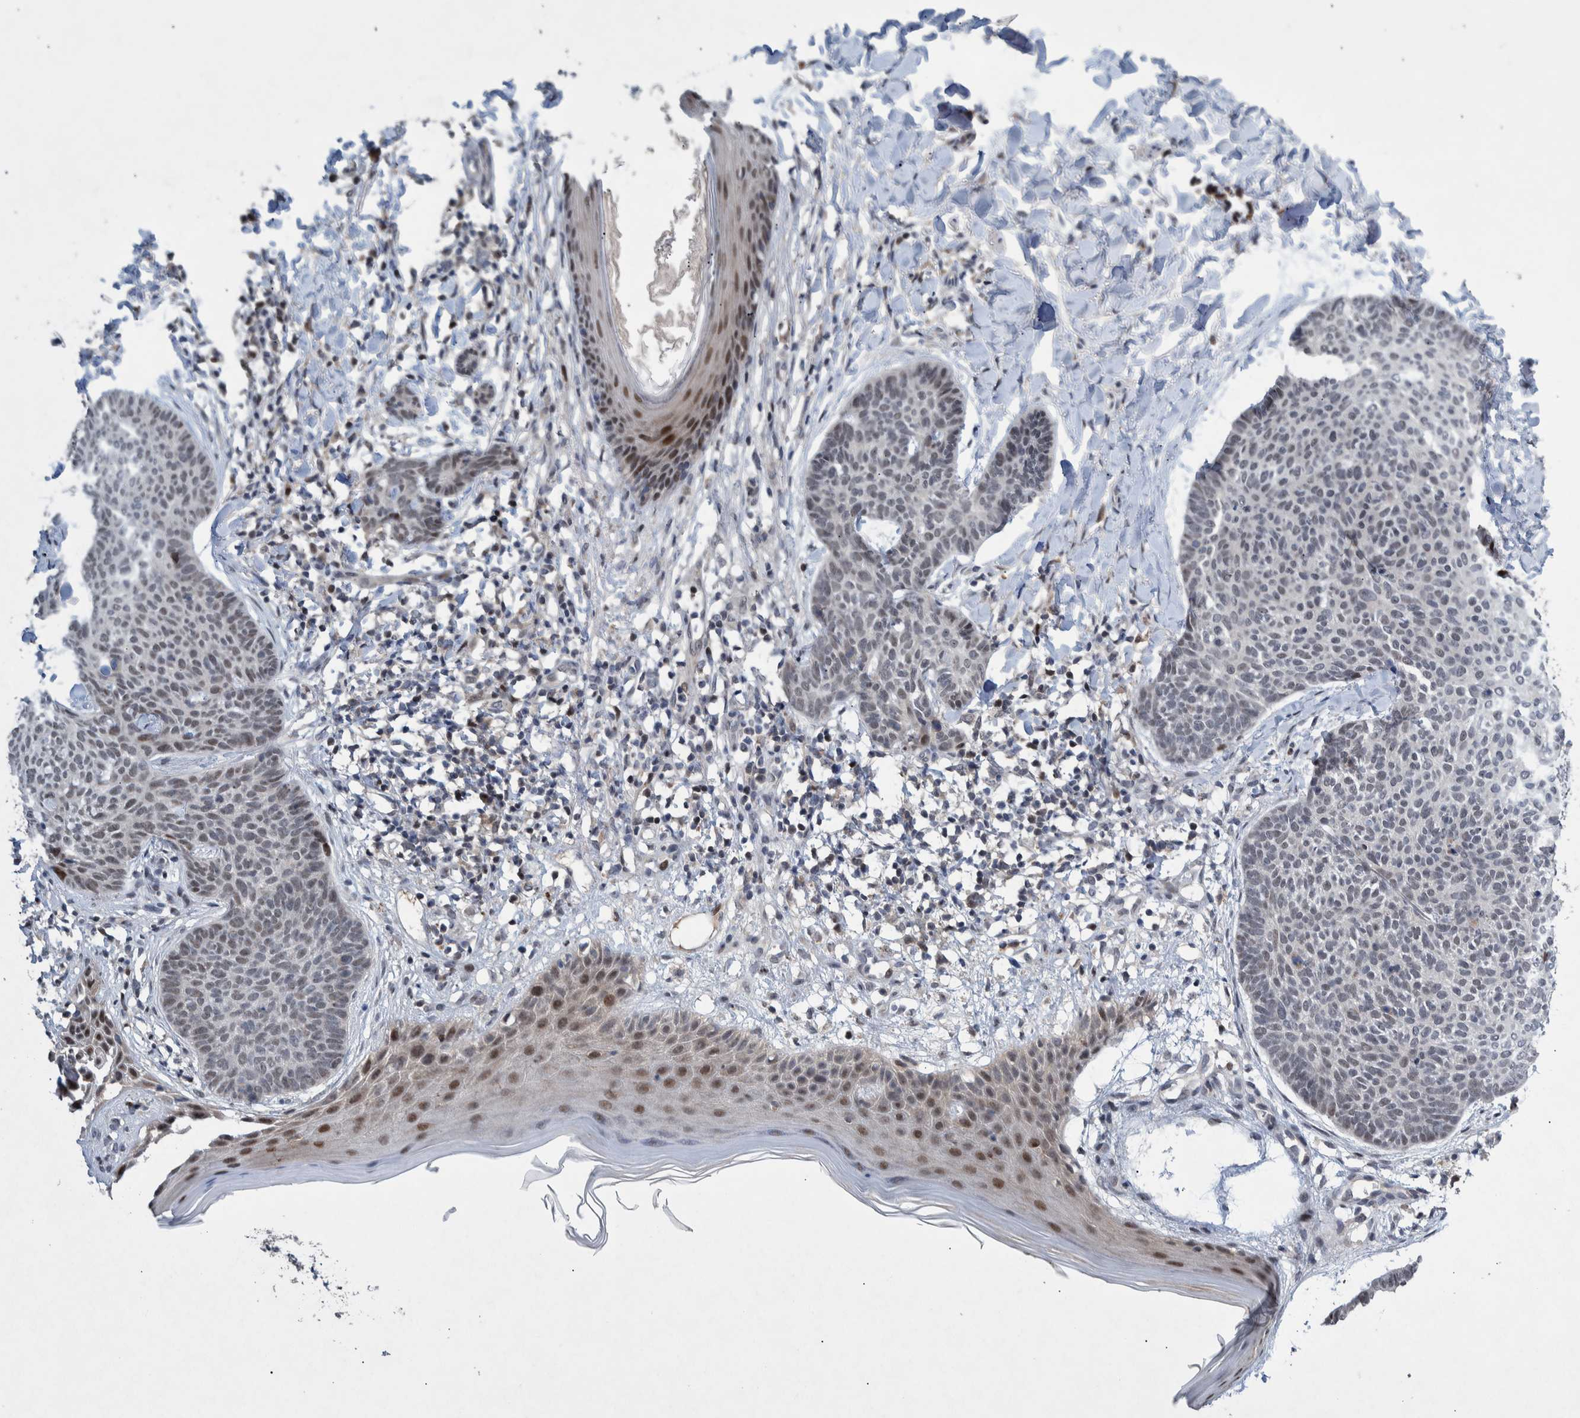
{"staining": {"intensity": "negative", "quantity": "none", "location": "none"}, "tissue": "skin cancer", "cell_type": "Tumor cells", "image_type": "cancer", "snomed": [{"axis": "morphology", "description": "Normal tissue, NOS"}, {"axis": "morphology", "description": "Basal cell carcinoma"}, {"axis": "topography", "description": "Skin"}], "caption": "There is no significant positivity in tumor cells of basal cell carcinoma (skin).", "gene": "ESRP1", "patient": {"sex": "male", "age": 50}}